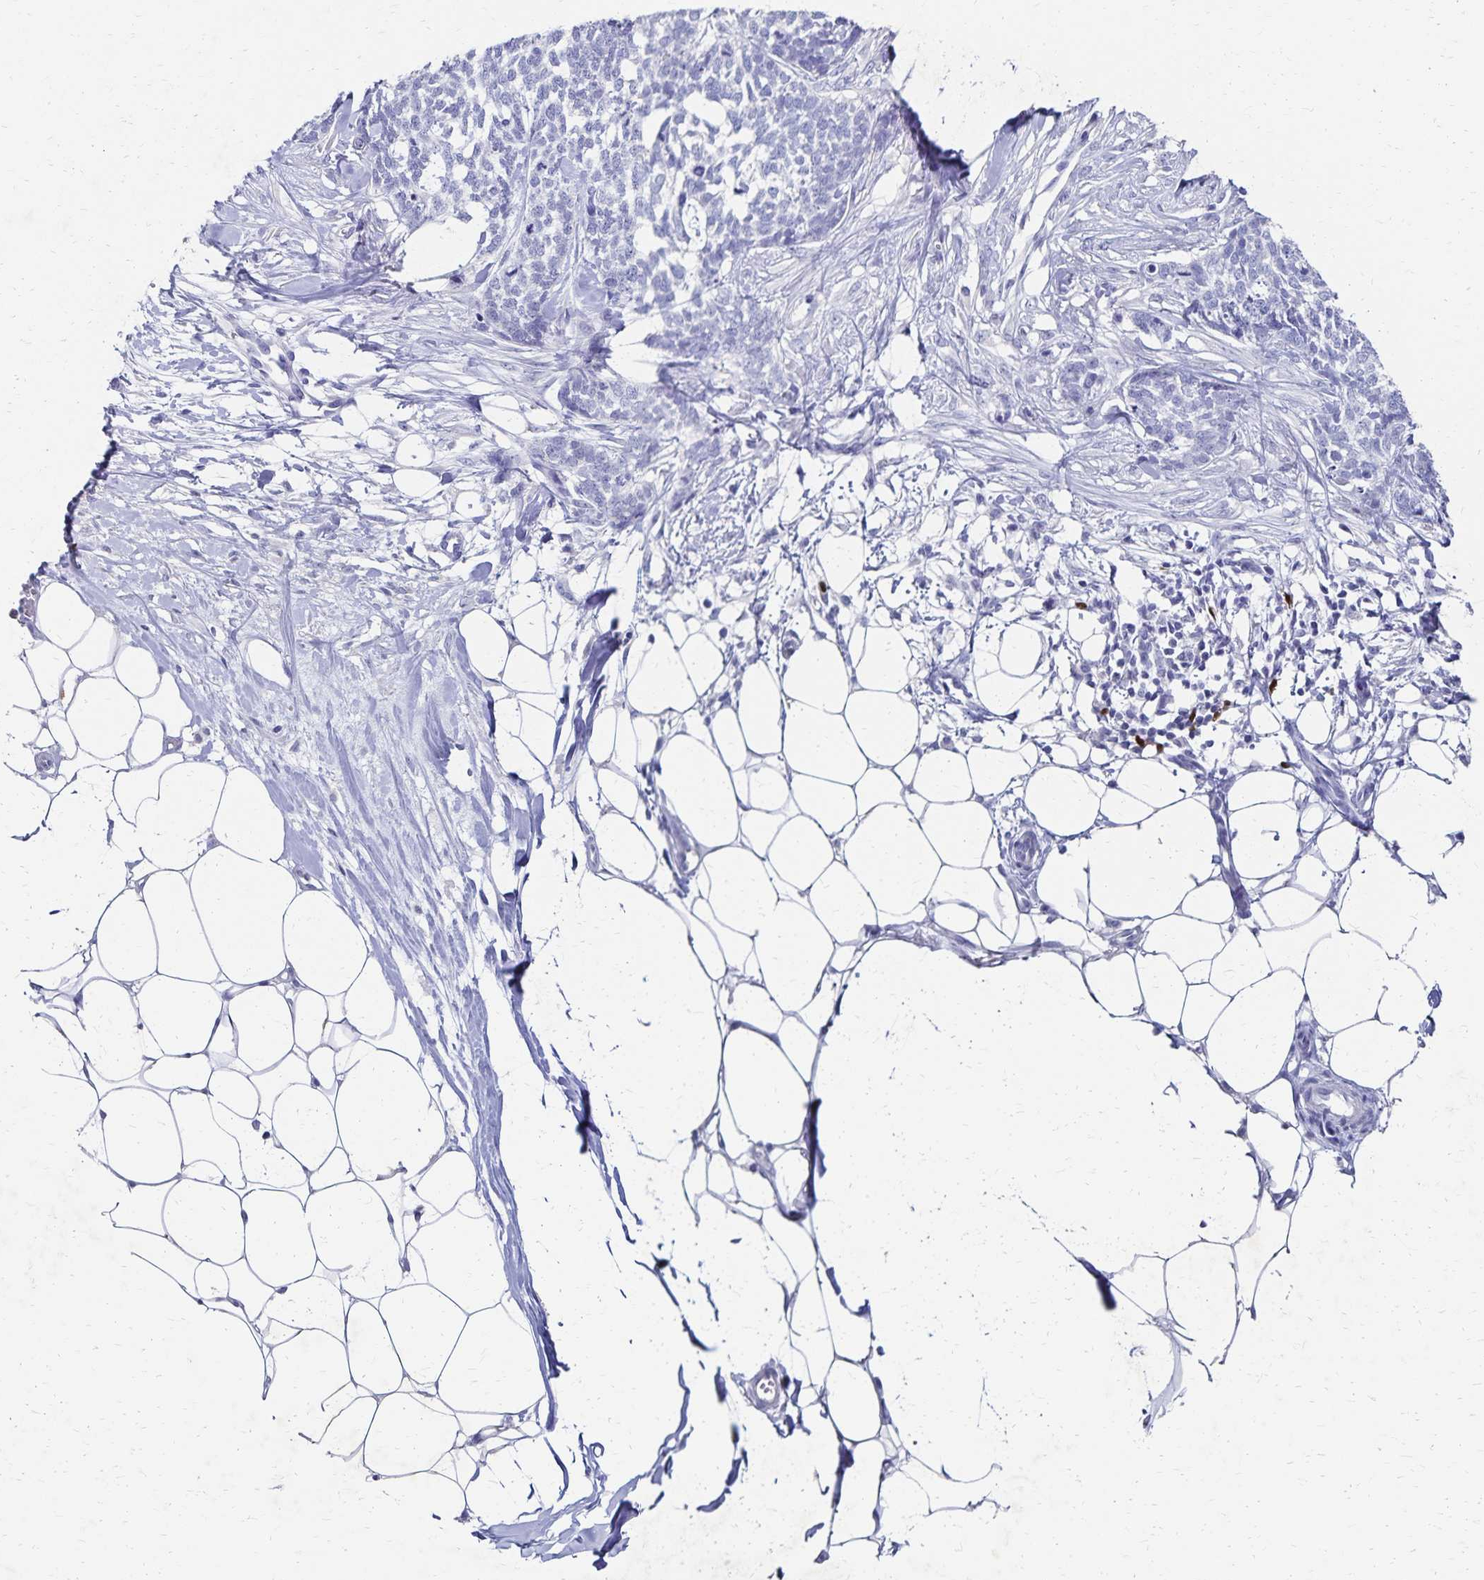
{"staining": {"intensity": "negative", "quantity": "none", "location": "none"}, "tissue": "skin cancer", "cell_type": "Tumor cells", "image_type": "cancer", "snomed": [{"axis": "morphology", "description": "Basal cell carcinoma"}, {"axis": "topography", "description": "Skin"}], "caption": "Immunohistochemical staining of basal cell carcinoma (skin) shows no significant expression in tumor cells.", "gene": "PAX5", "patient": {"sex": "female", "age": 59}}